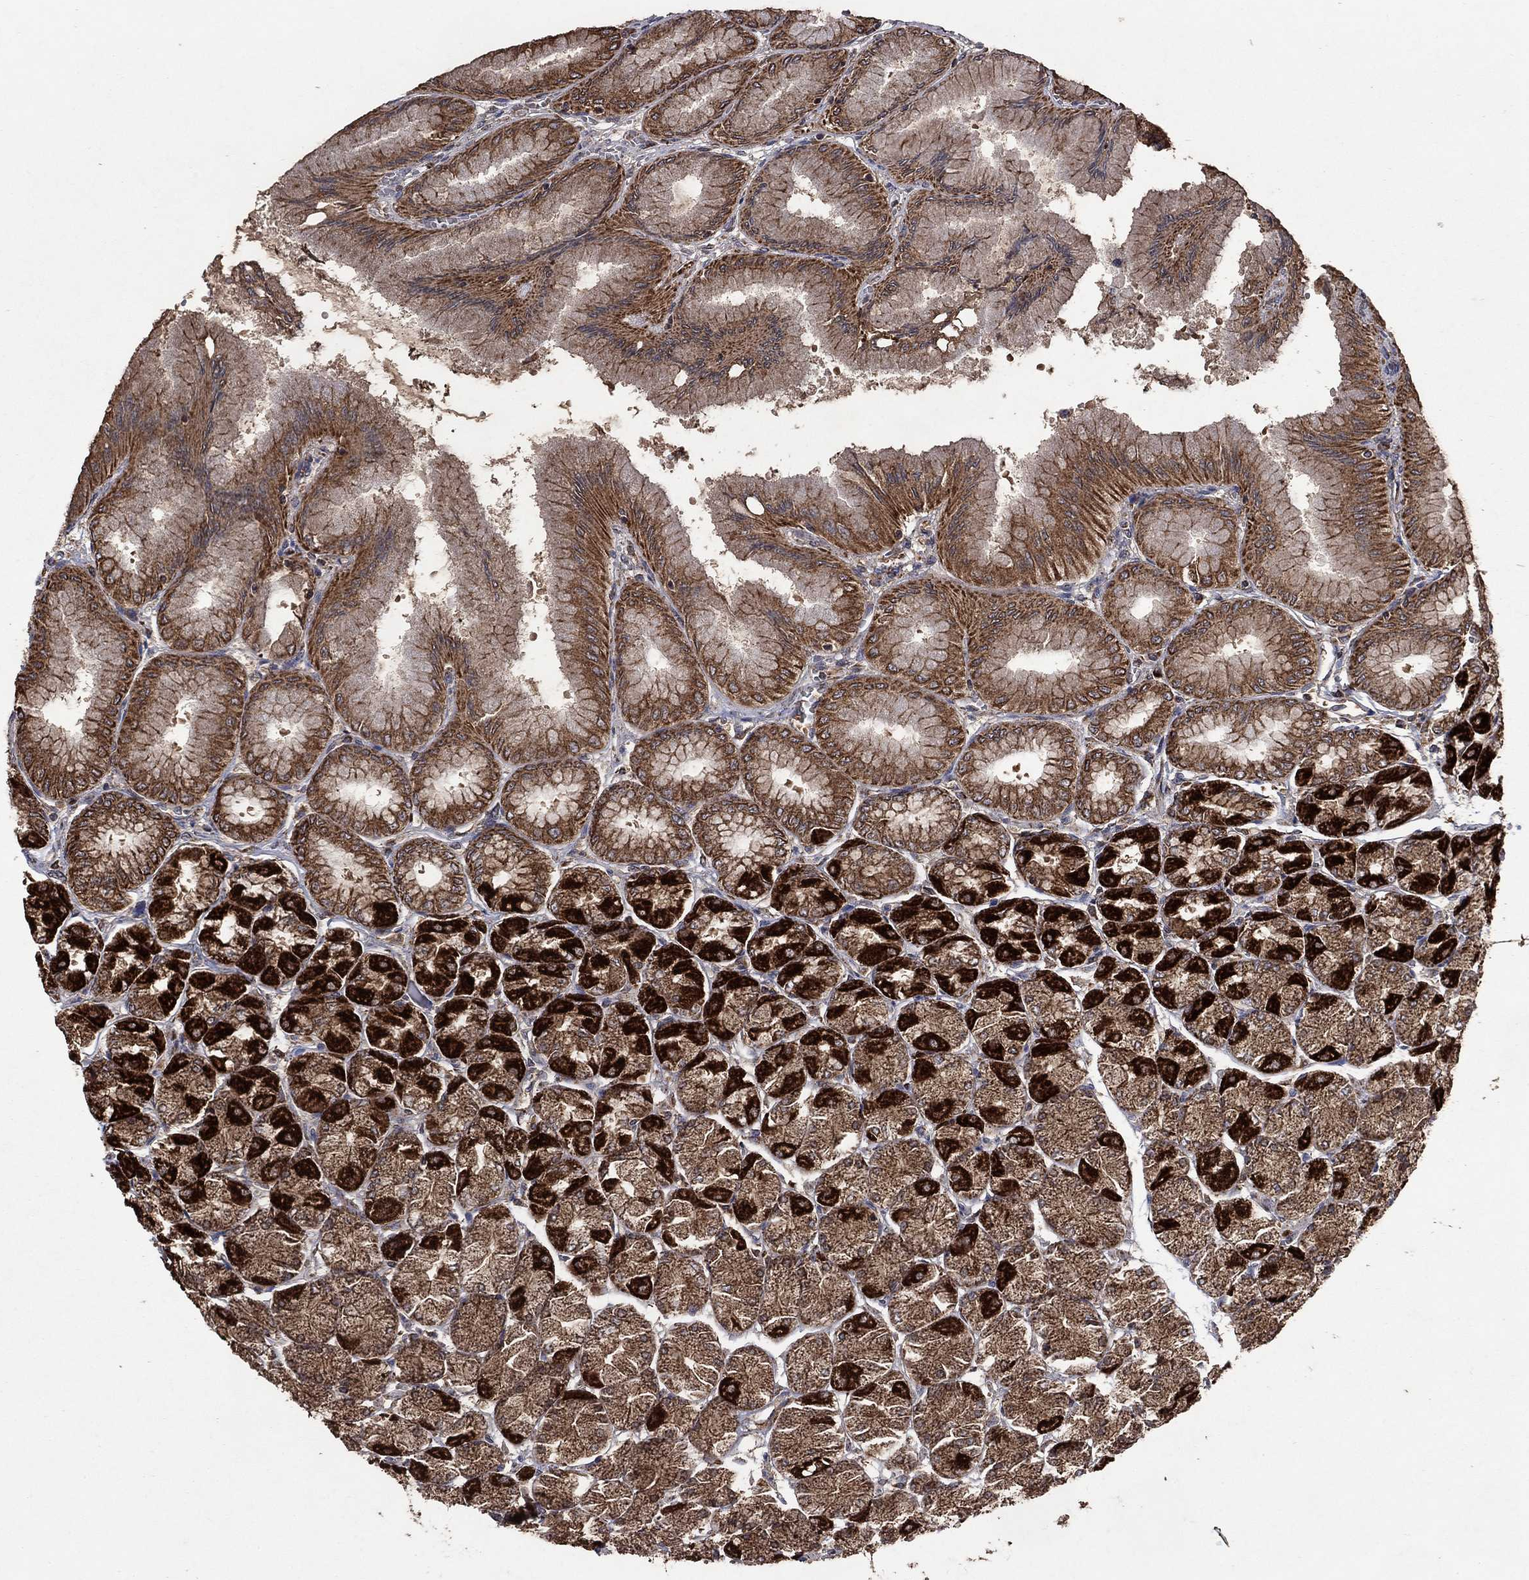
{"staining": {"intensity": "strong", "quantity": "25%-75%", "location": "cytoplasmic/membranous"}, "tissue": "stomach", "cell_type": "Glandular cells", "image_type": "normal", "snomed": [{"axis": "morphology", "description": "Normal tissue, NOS"}, {"axis": "topography", "description": "Stomach, upper"}], "caption": "Stomach stained for a protein (brown) exhibits strong cytoplasmic/membranous positive positivity in about 25%-75% of glandular cells.", "gene": "DPH1", "patient": {"sex": "male", "age": 60}}